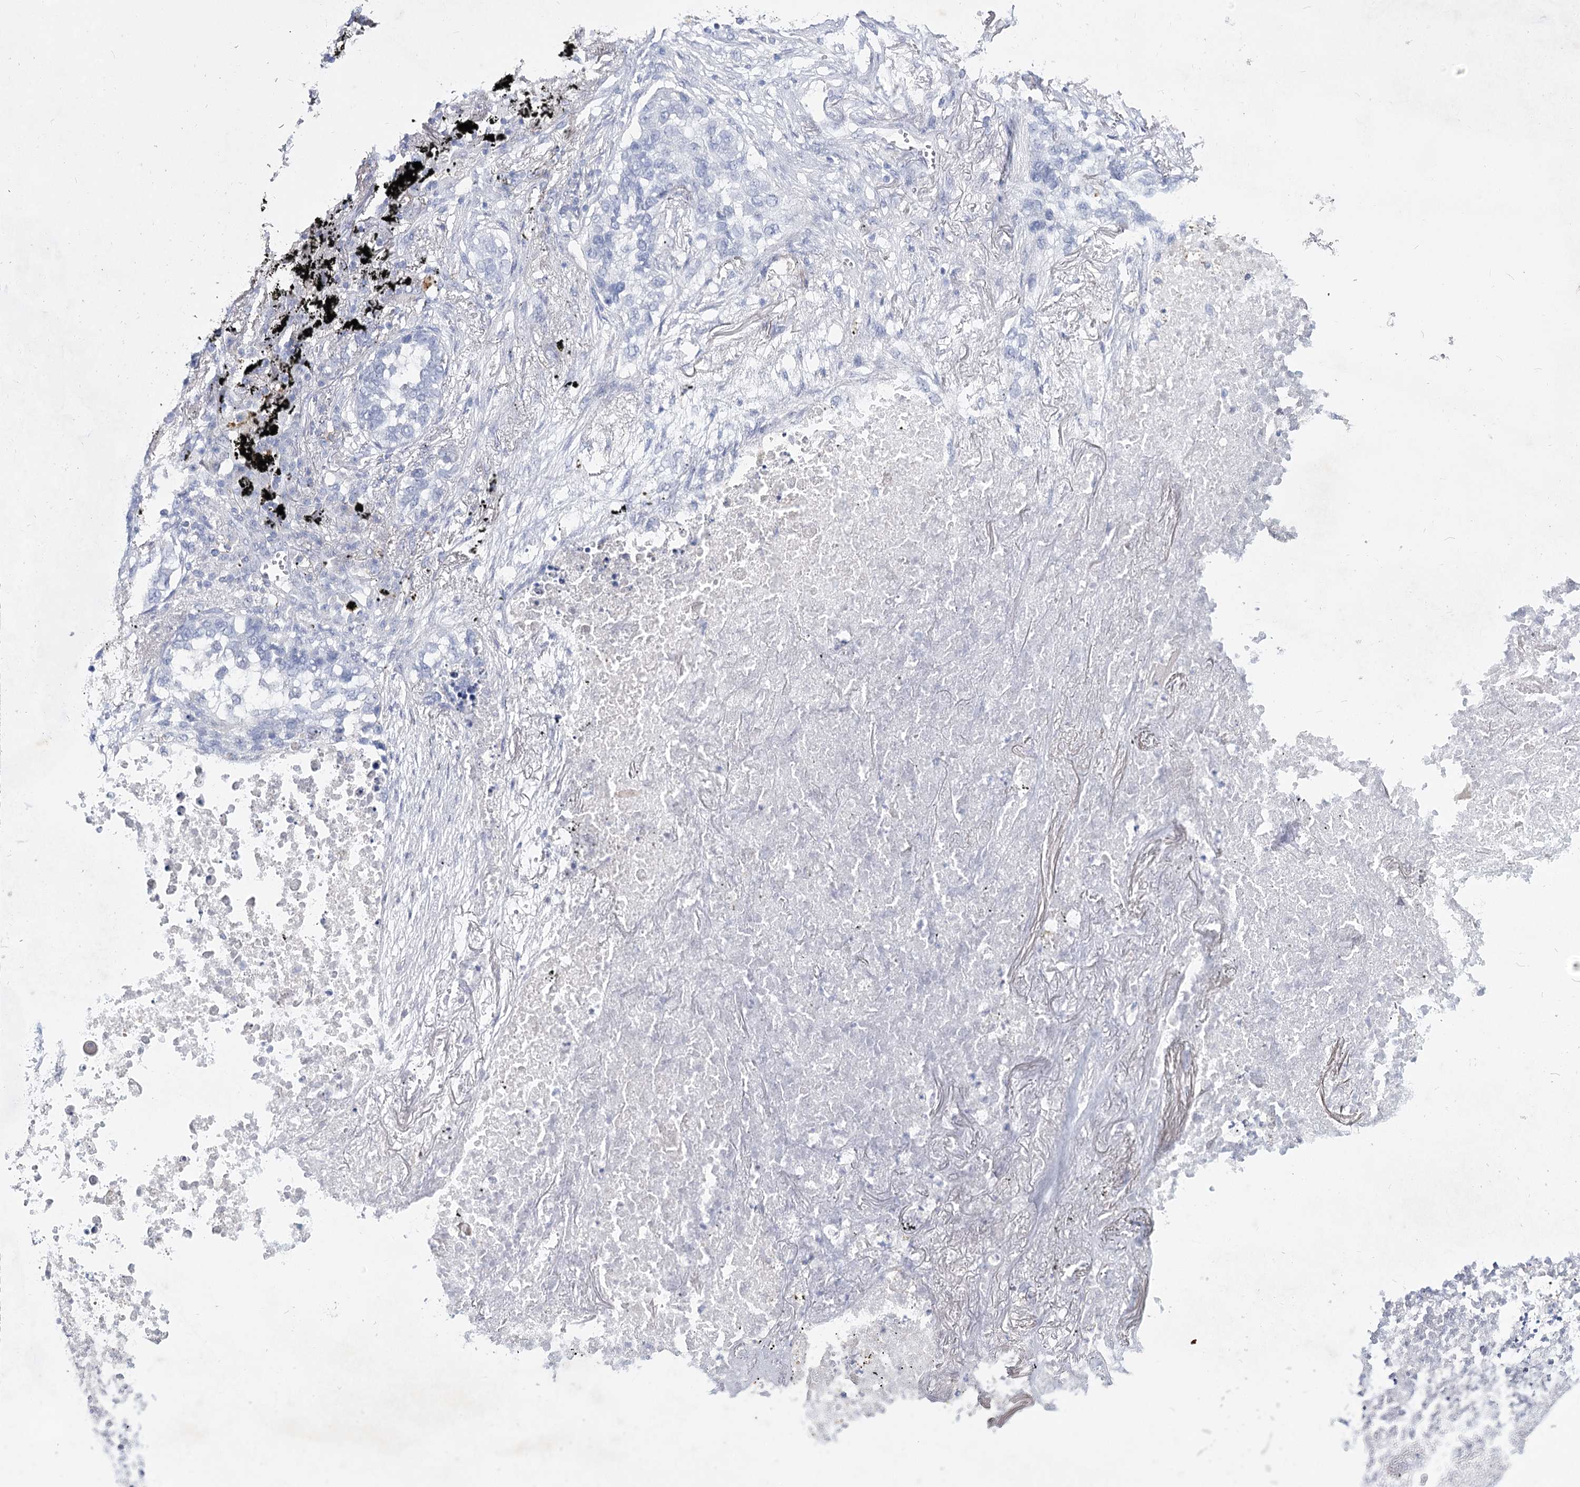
{"staining": {"intensity": "negative", "quantity": "none", "location": "none"}, "tissue": "lung cancer", "cell_type": "Tumor cells", "image_type": "cancer", "snomed": [{"axis": "morphology", "description": "Squamous cell carcinoma, NOS"}, {"axis": "topography", "description": "Lung"}], "caption": "This image is of lung cancer (squamous cell carcinoma) stained with immunohistochemistry to label a protein in brown with the nuclei are counter-stained blue. There is no positivity in tumor cells.", "gene": "CCDC73", "patient": {"sex": "female", "age": 63}}